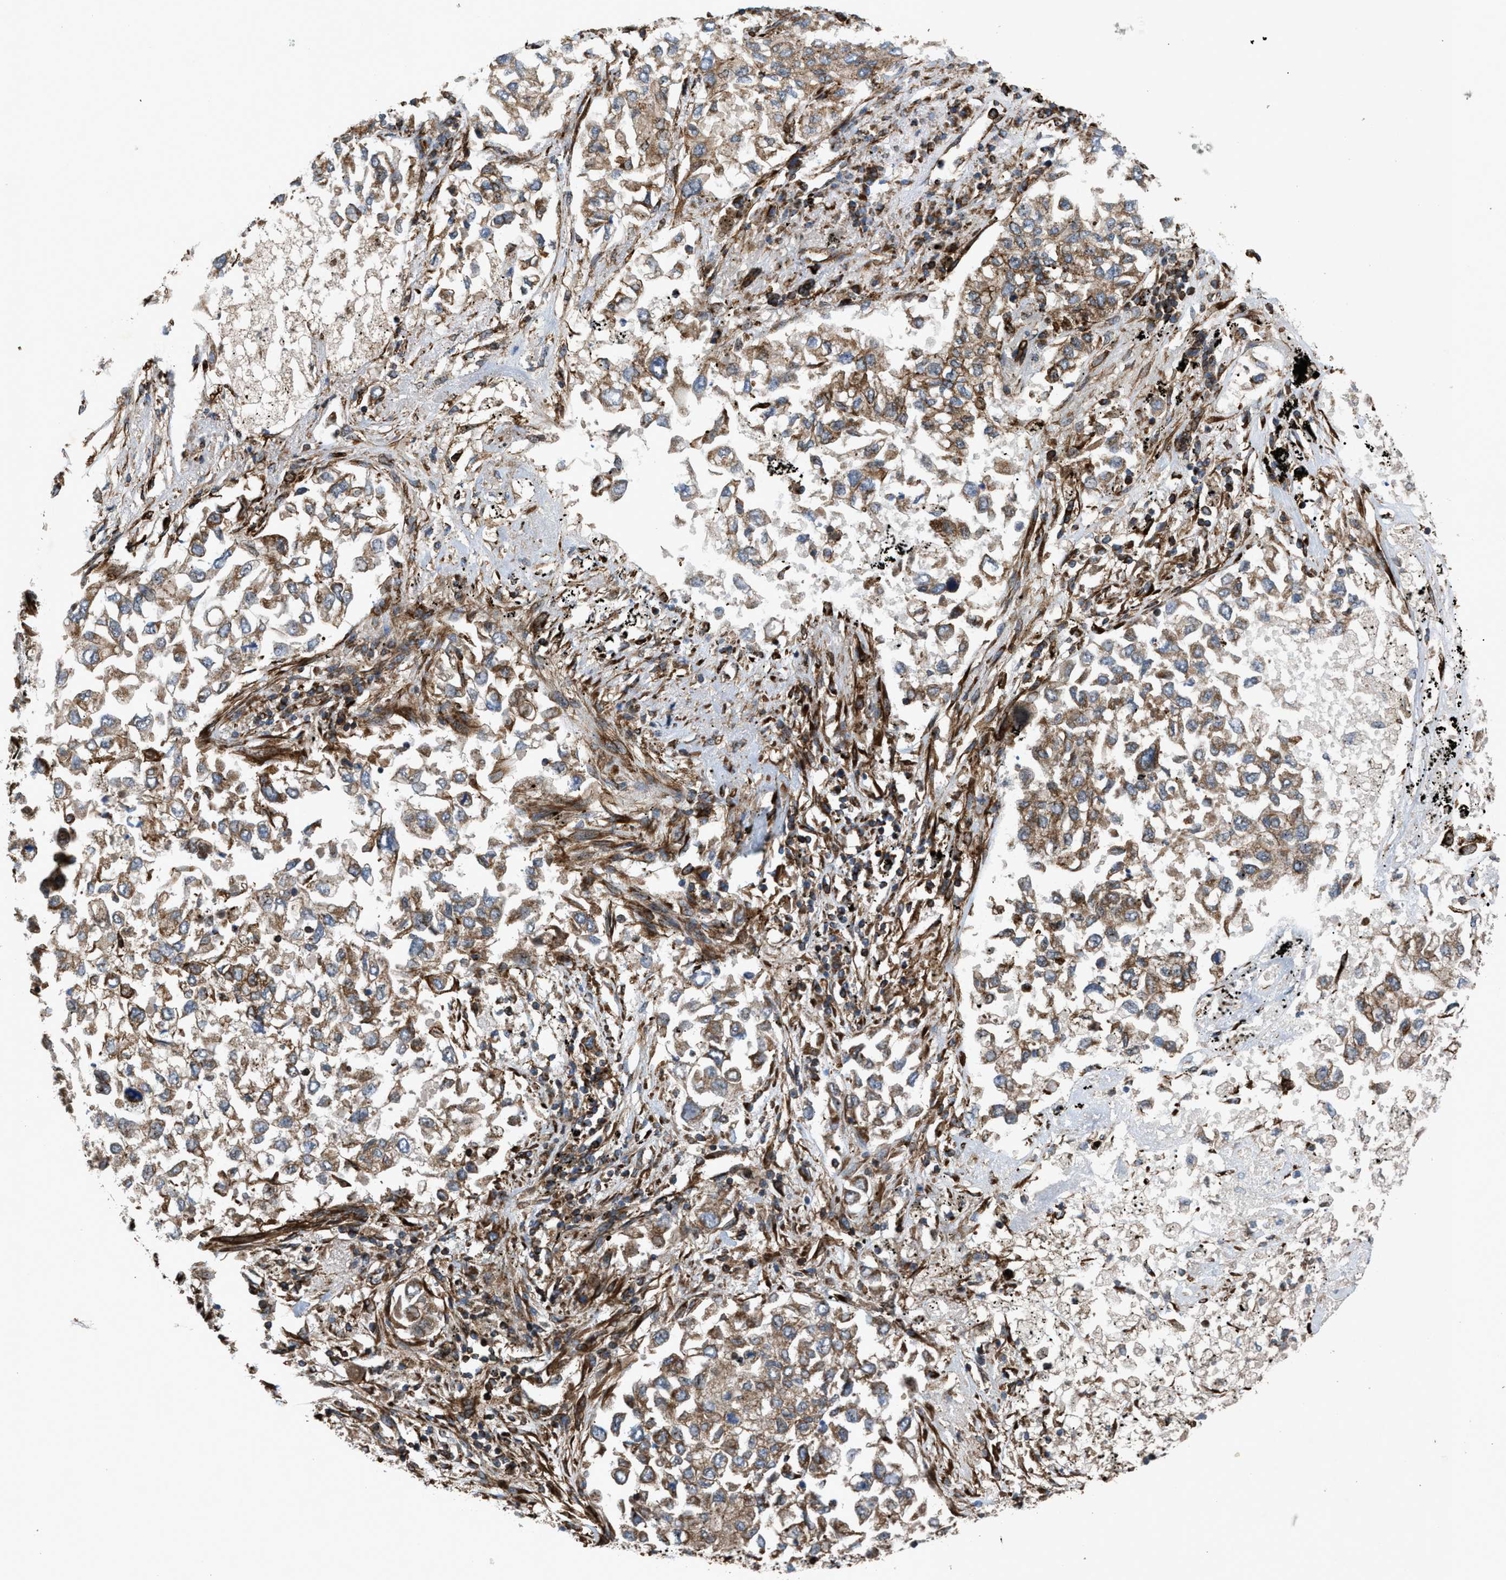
{"staining": {"intensity": "moderate", "quantity": ">75%", "location": "cytoplasmic/membranous"}, "tissue": "lung cancer", "cell_type": "Tumor cells", "image_type": "cancer", "snomed": [{"axis": "morphology", "description": "Inflammation, NOS"}, {"axis": "morphology", "description": "Adenocarcinoma, NOS"}, {"axis": "topography", "description": "Lung"}], "caption": "Immunohistochemistry histopathology image of neoplastic tissue: lung adenocarcinoma stained using IHC exhibits medium levels of moderate protein expression localized specifically in the cytoplasmic/membranous of tumor cells, appearing as a cytoplasmic/membranous brown color.", "gene": "EGLN1", "patient": {"sex": "male", "age": 63}}